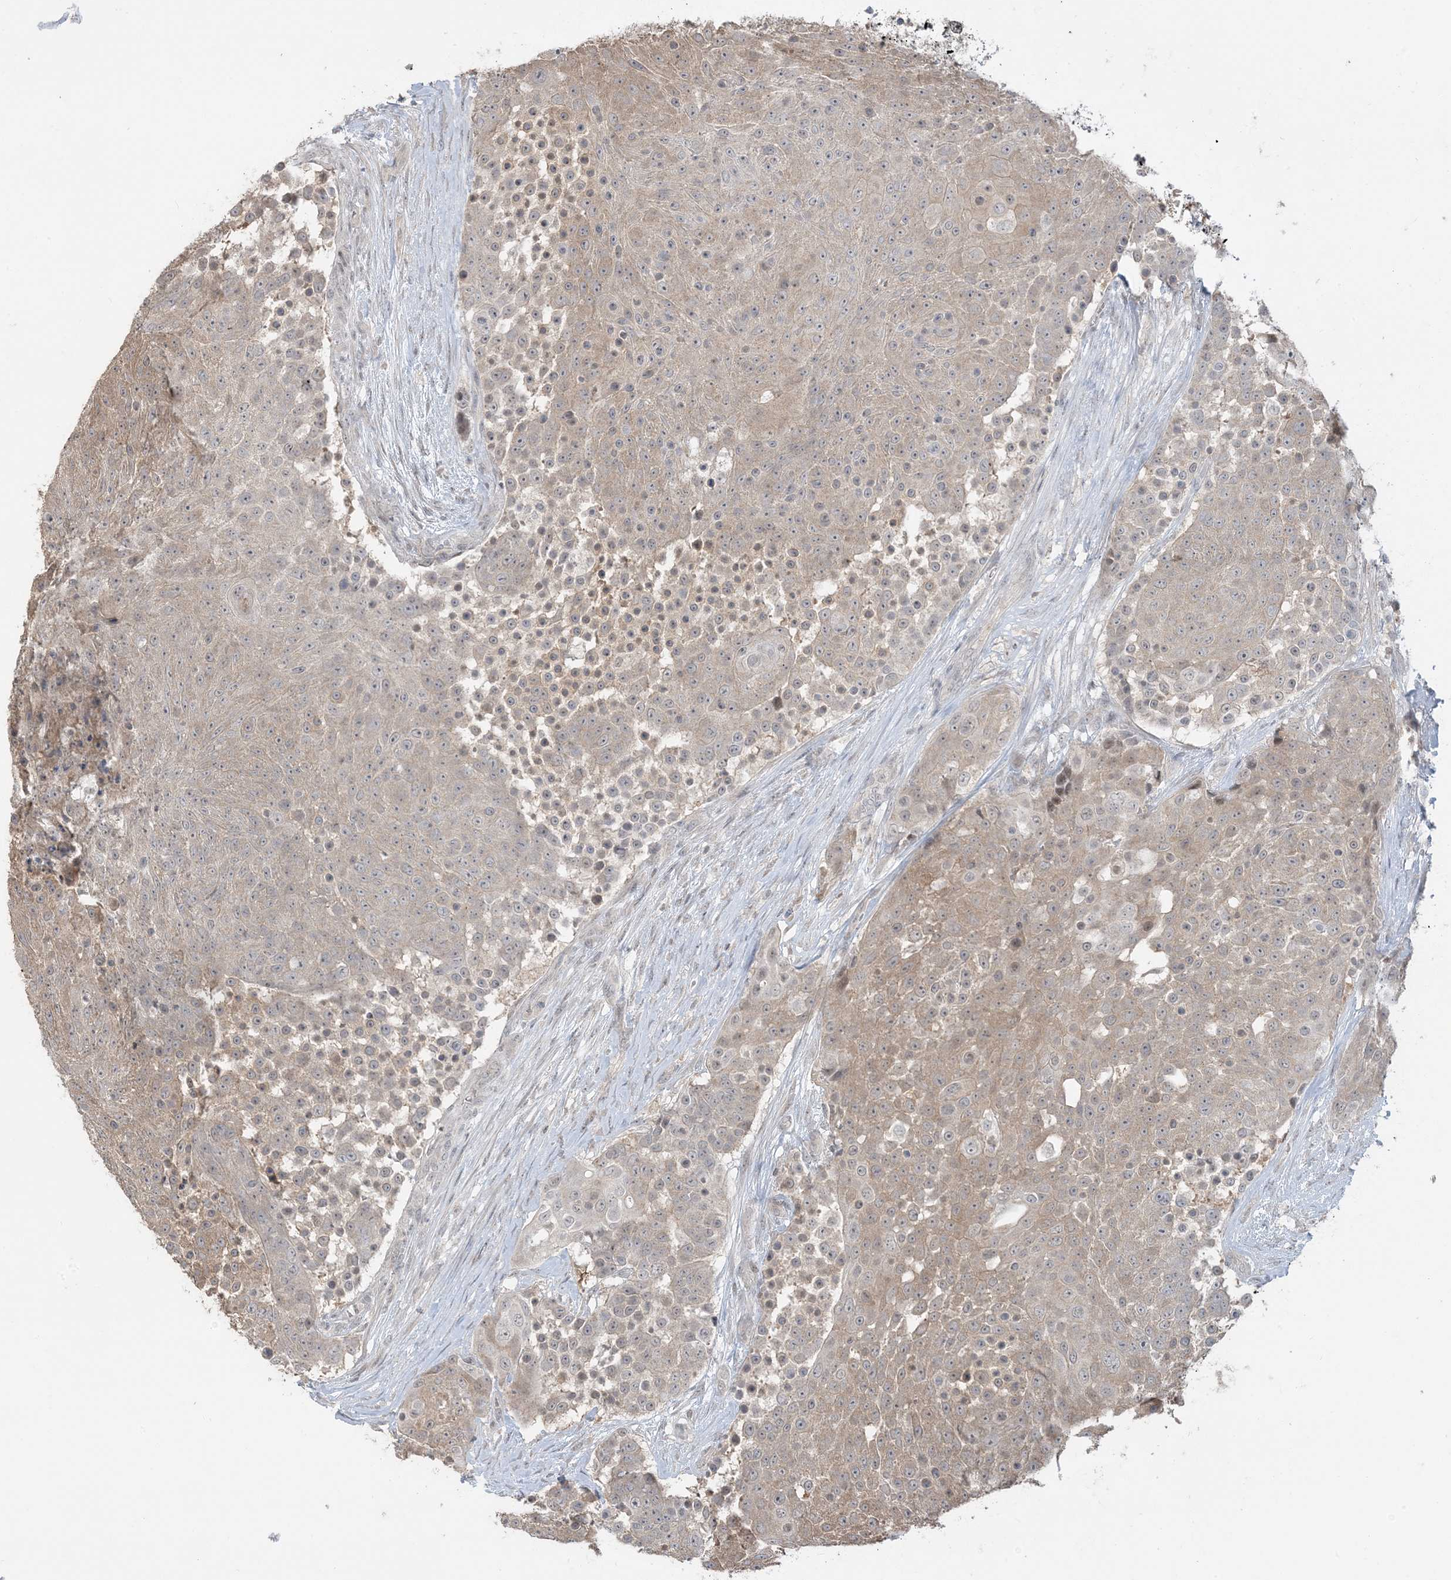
{"staining": {"intensity": "weak", "quantity": ">75%", "location": "cytoplasmic/membranous"}, "tissue": "urothelial cancer", "cell_type": "Tumor cells", "image_type": "cancer", "snomed": [{"axis": "morphology", "description": "Urothelial carcinoma, High grade"}, {"axis": "topography", "description": "Urinary bladder"}], "caption": "Human urothelial cancer stained with a protein marker reveals weak staining in tumor cells.", "gene": "PRRT3", "patient": {"sex": "female", "age": 63}}